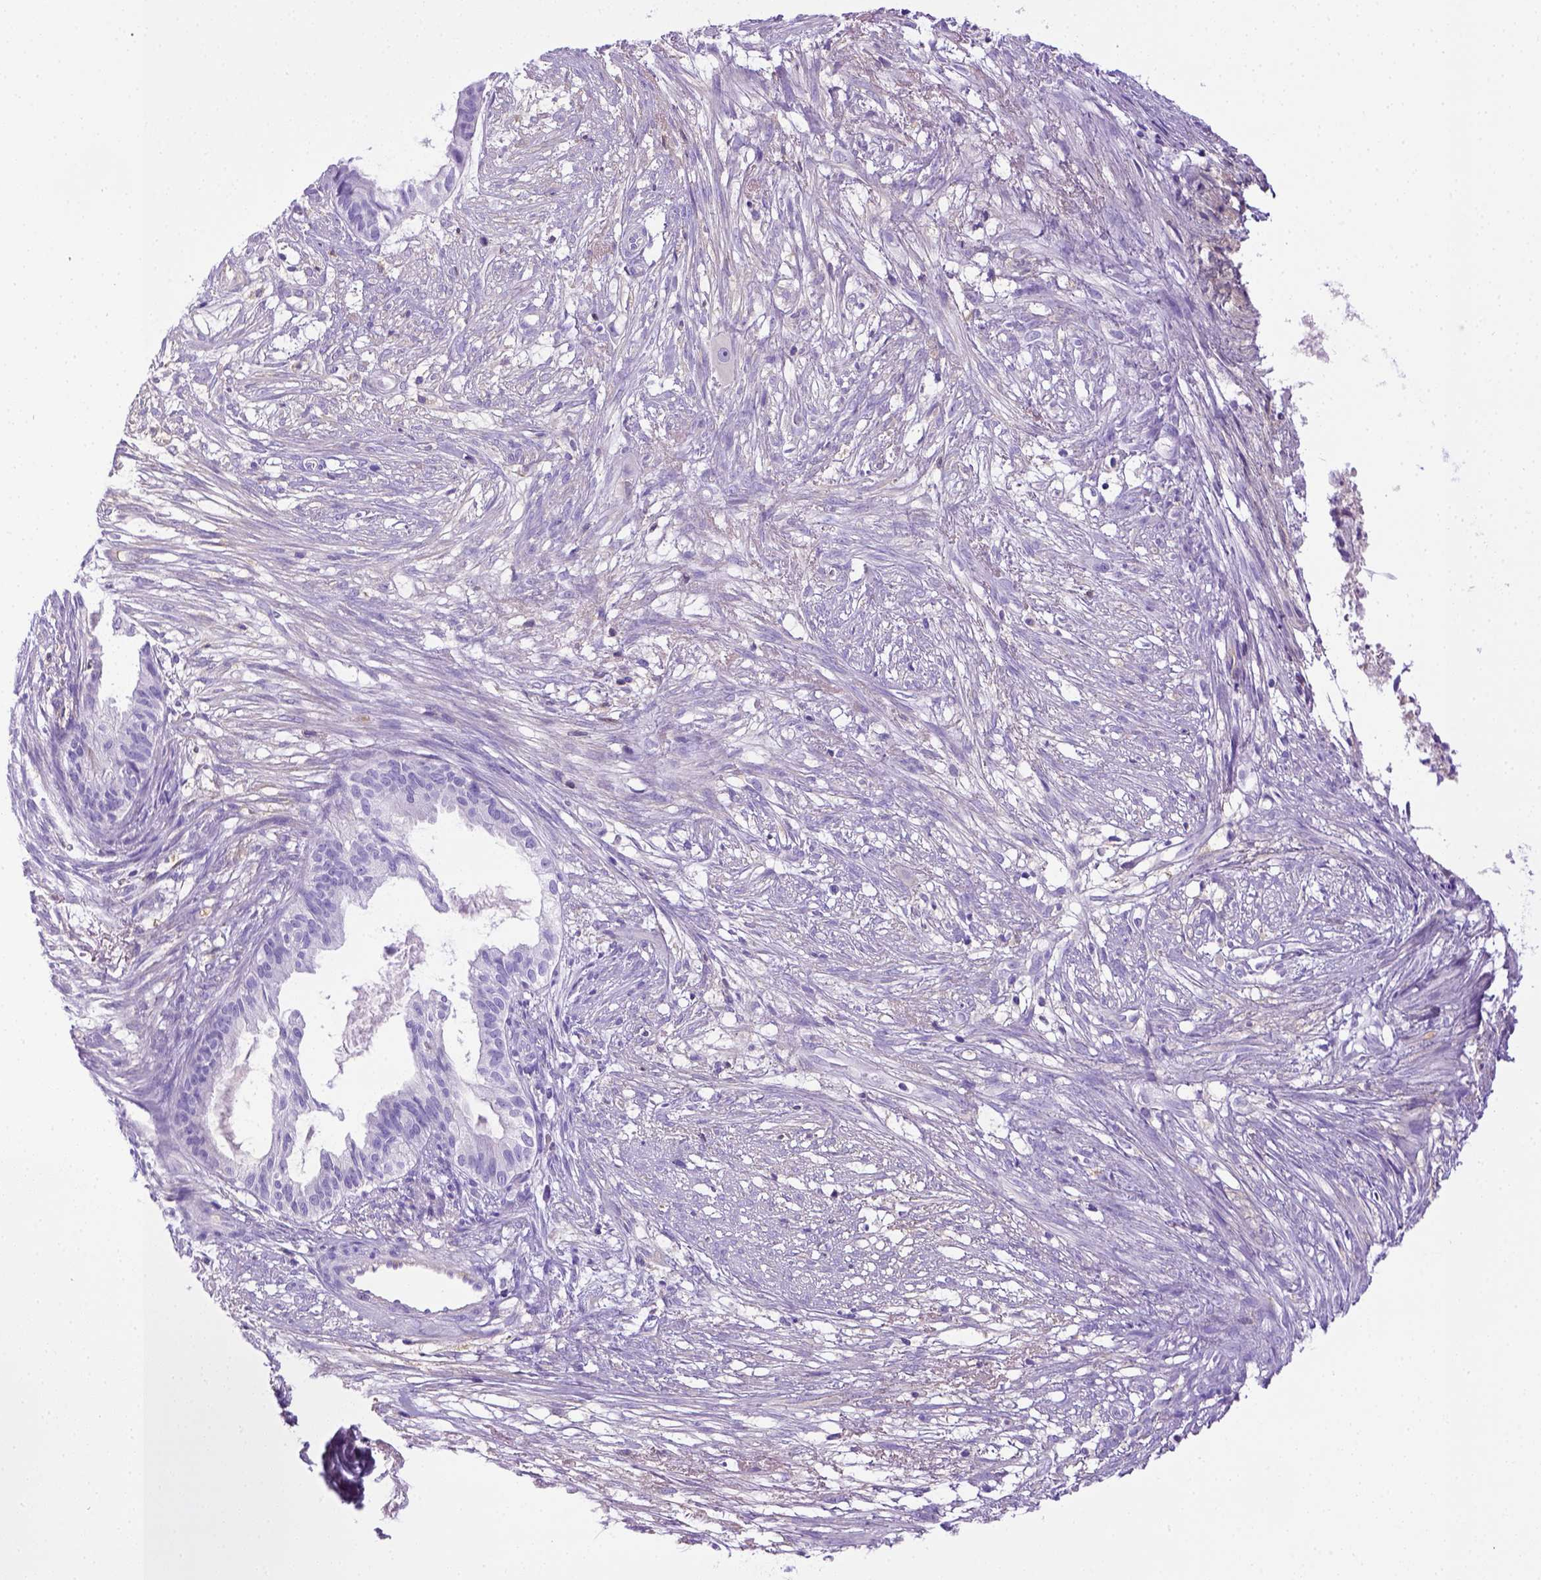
{"staining": {"intensity": "negative", "quantity": "none", "location": "none"}, "tissue": "endometrial cancer", "cell_type": "Tumor cells", "image_type": "cancer", "snomed": [{"axis": "morphology", "description": "Adenocarcinoma, NOS"}, {"axis": "topography", "description": "Endometrium"}], "caption": "This micrograph is of endometrial cancer (adenocarcinoma) stained with IHC to label a protein in brown with the nuclei are counter-stained blue. There is no expression in tumor cells.", "gene": "ITIH4", "patient": {"sex": "female", "age": 86}}